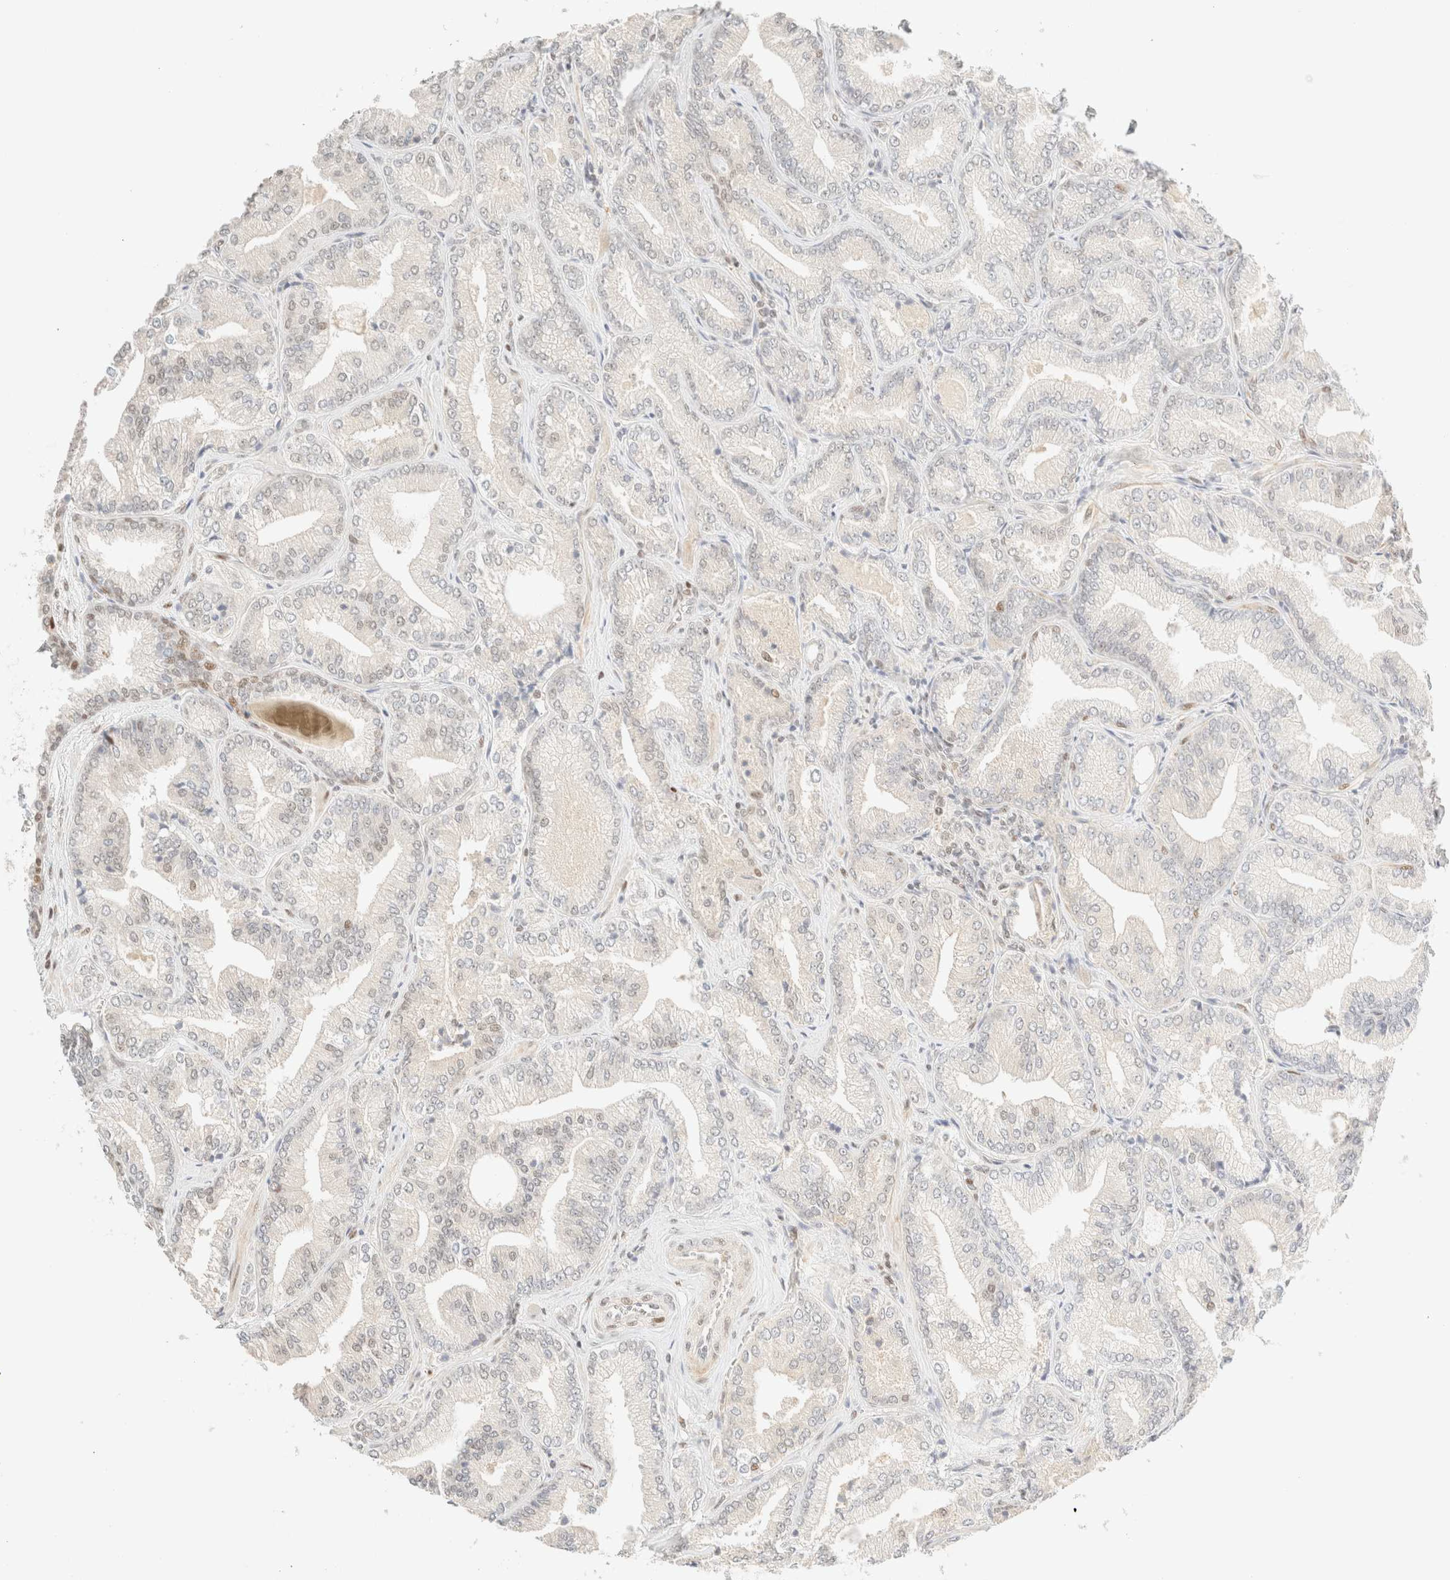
{"staining": {"intensity": "negative", "quantity": "none", "location": "none"}, "tissue": "prostate cancer", "cell_type": "Tumor cells", "image_type": "cancer", "snomed": [{"axis": "morphology", "description": "Adenocarcinoma, Low grade"}, {"axis": "topography", "description": "Prostate"}], "caption": "Tumor cells show no significant expression in prostate low-grade adenocarcinoma. (Immunohistochemistry, brightfield microscopy, high magnification).", "gene": "TSR1", "patient": {"sex": "male", "age": 62}}